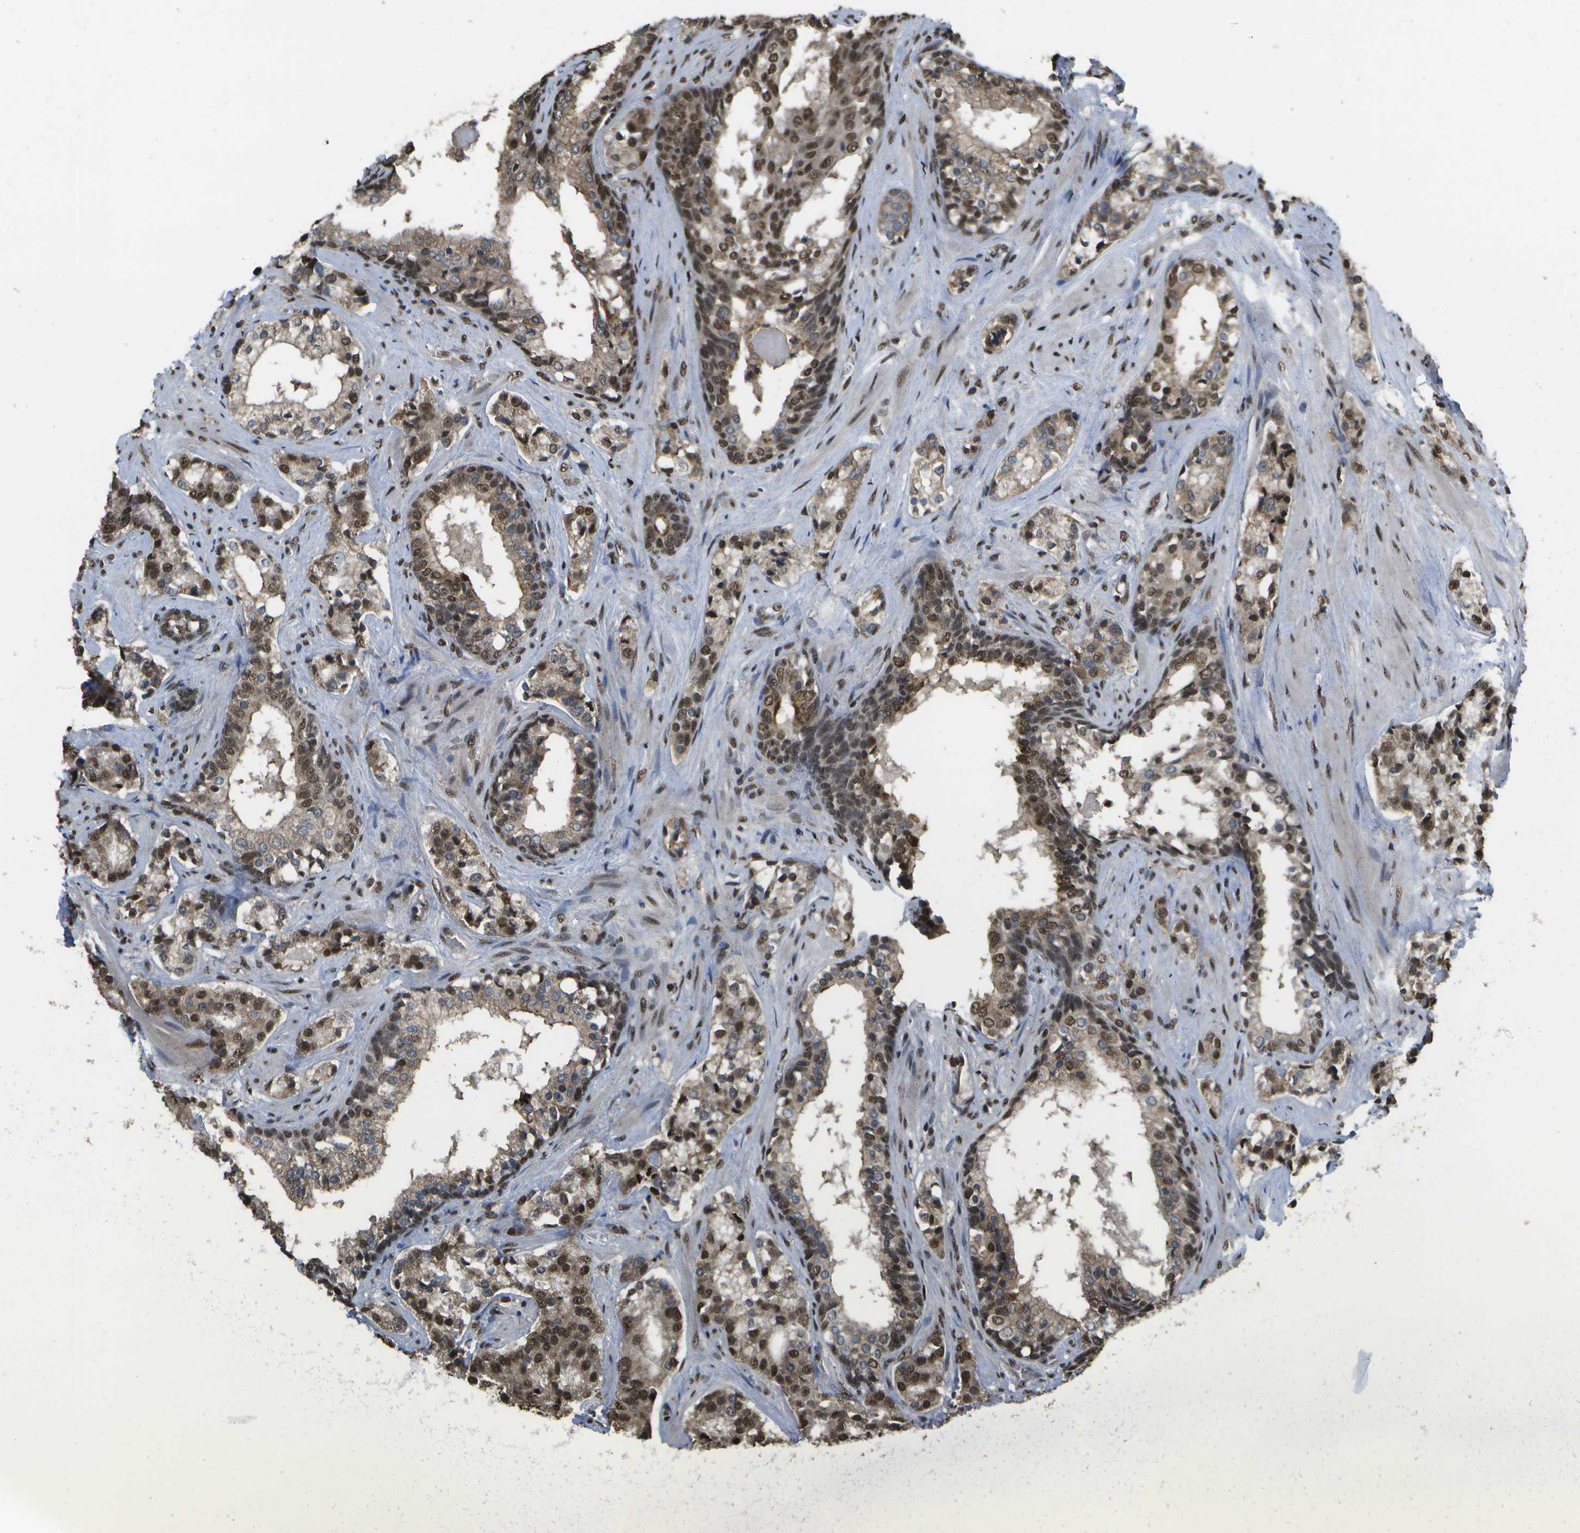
{"staining": {"intensity": "strong", "quantity": ">75%", "location": "nuclear"}, "tissue": "prostate cancer", "cell_type": "Tumor cells", "image_type": "cancer", "snomed": [{"axis": "morphology", "description": "Adenocarcinoma, High grade"}, {"axis": "topography", "description": "Prostate"}], "caption": "Tumor cells demonstrate strong nuclear staining in approximately >75% of cells in prostate cancer.", "gene": "SPEN", "patient": {"sex": "male", "age": 60}}